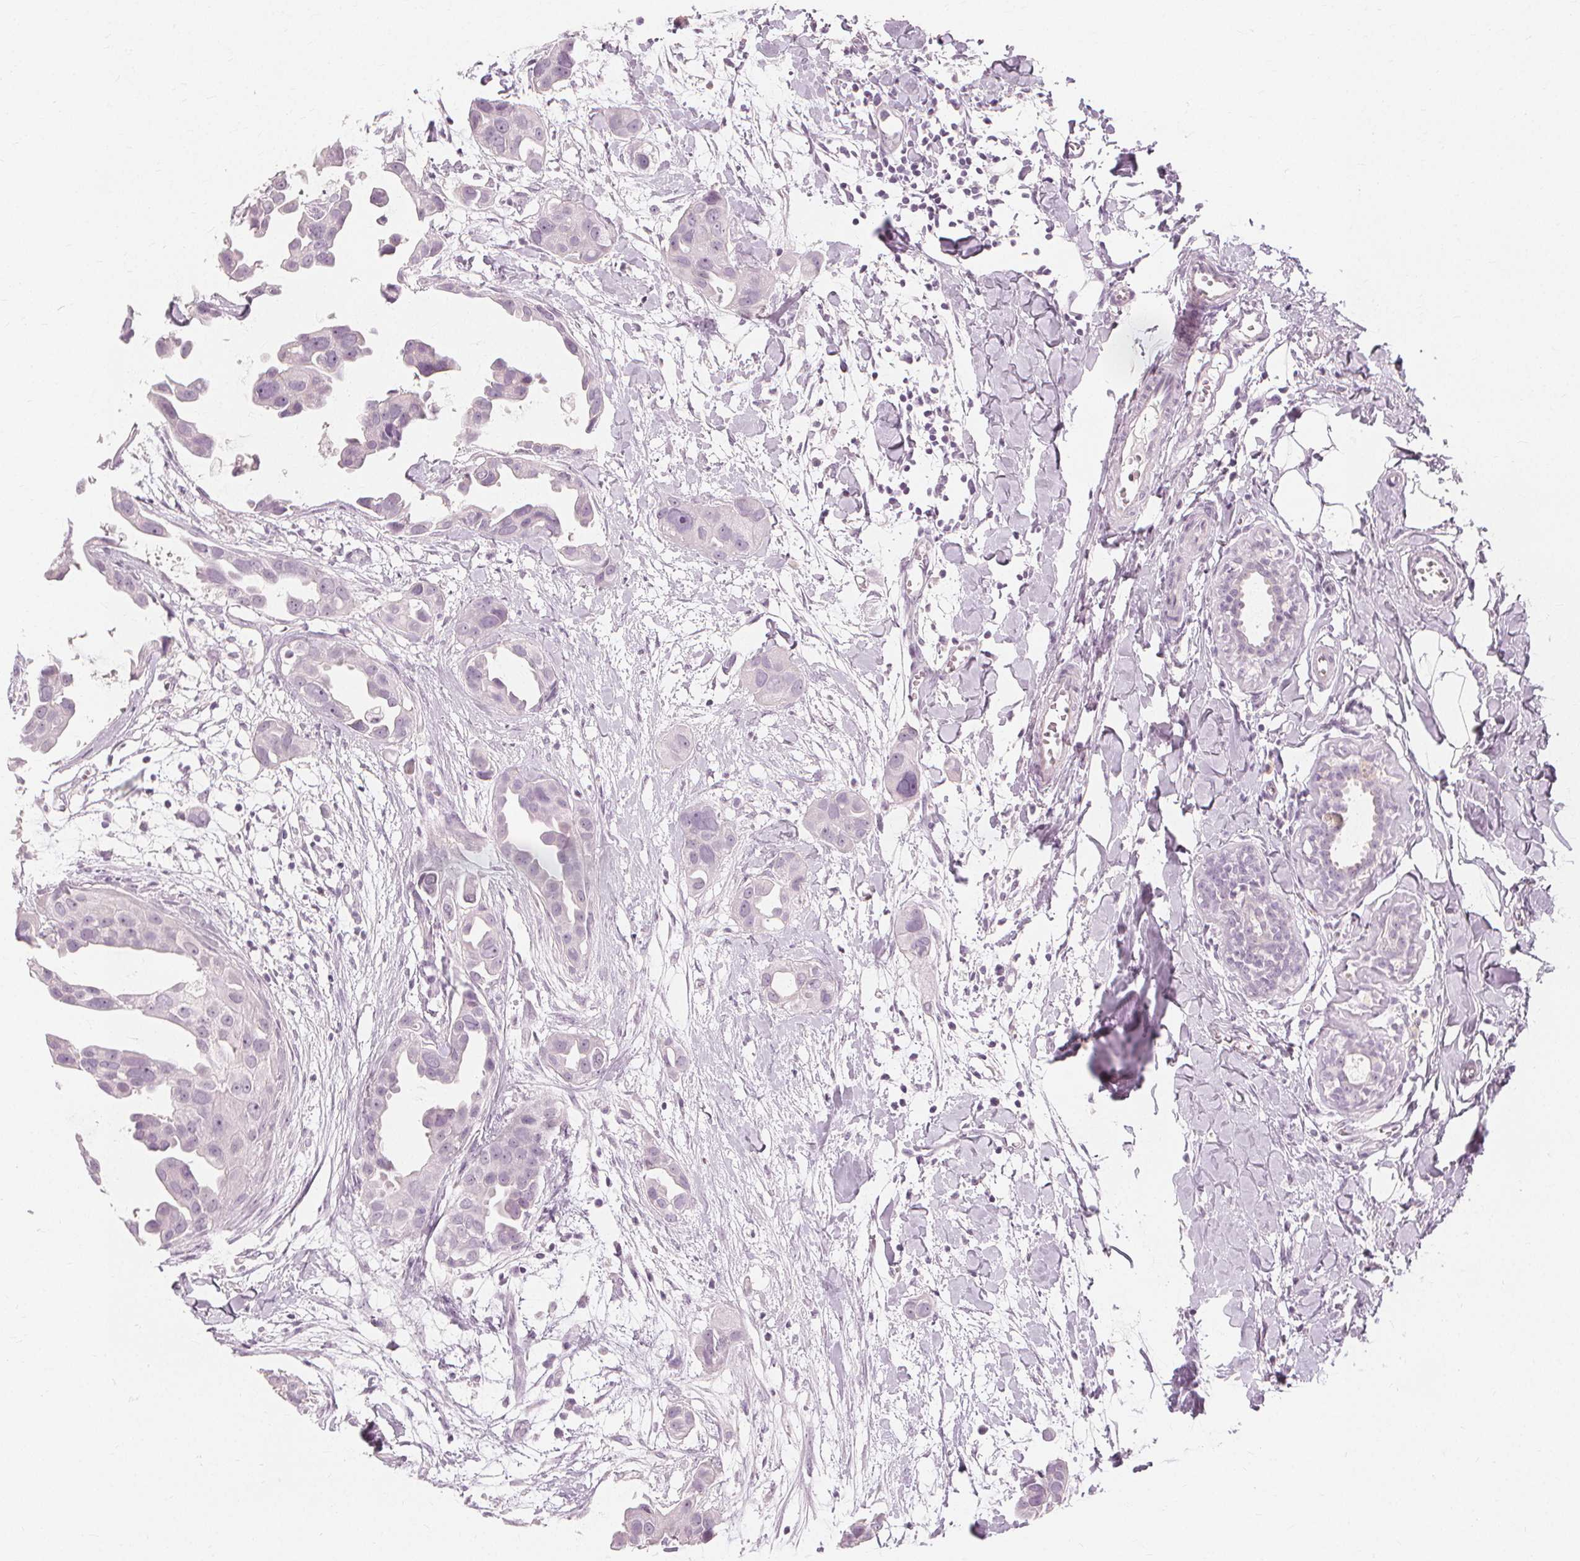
{"staining": {"intensity": "negative", "quantity": "none", "location": "none"}, "tissue": "breast cancer", "cell_type": "Tumor cells", "image_type": "cancer", "snomed": [{"axis": "morphology", "description": "Duct carcinoma"}, {"axis": "topography", "description": "Breast"}], "caption": "Protein analysis of breast cancer (intraductal carcinoma) exhibits no significant positivity in tumor cells.", "gene": "MUC12", "patient": {"sex": "female", "age": 38}}